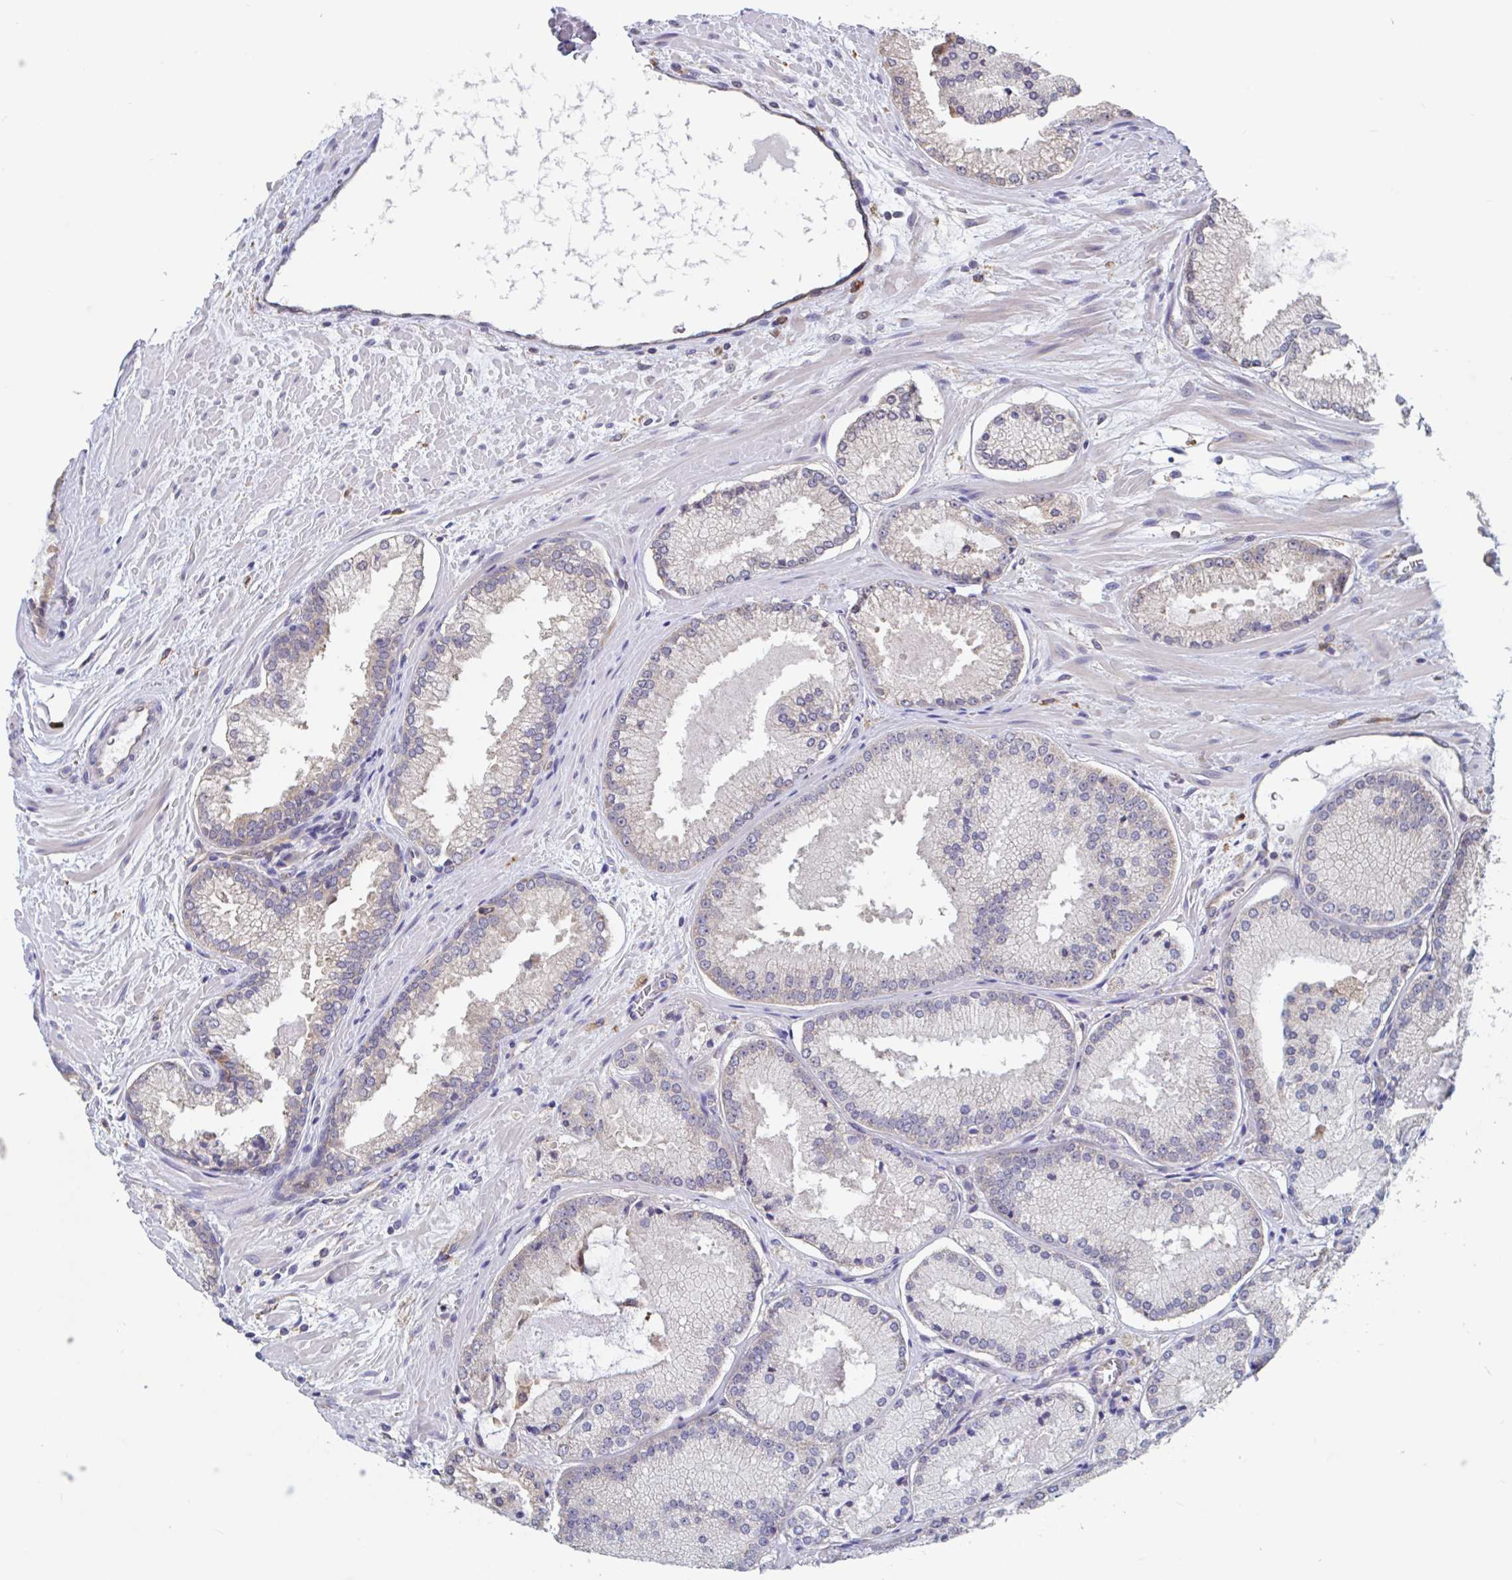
{"staining": {"intensity": "negative", "quantity": "none", "location": "none"}, "tissue": "prostate cancer", "cell_type": "Tumor cells", "image_type": "cancer", "snomed": [{"axis": "morphology", "description": "Adenocarcinoma, High grade"}, {"axis": "topography", "description": "Prostate"}], "caption": "An image of adenocarcinoma (high-grade) (prostate) stained for a protein reveals no brown staining in tumor cells.", "gene": "SNX8", "patient": {"sex": "male", "age": 73}}